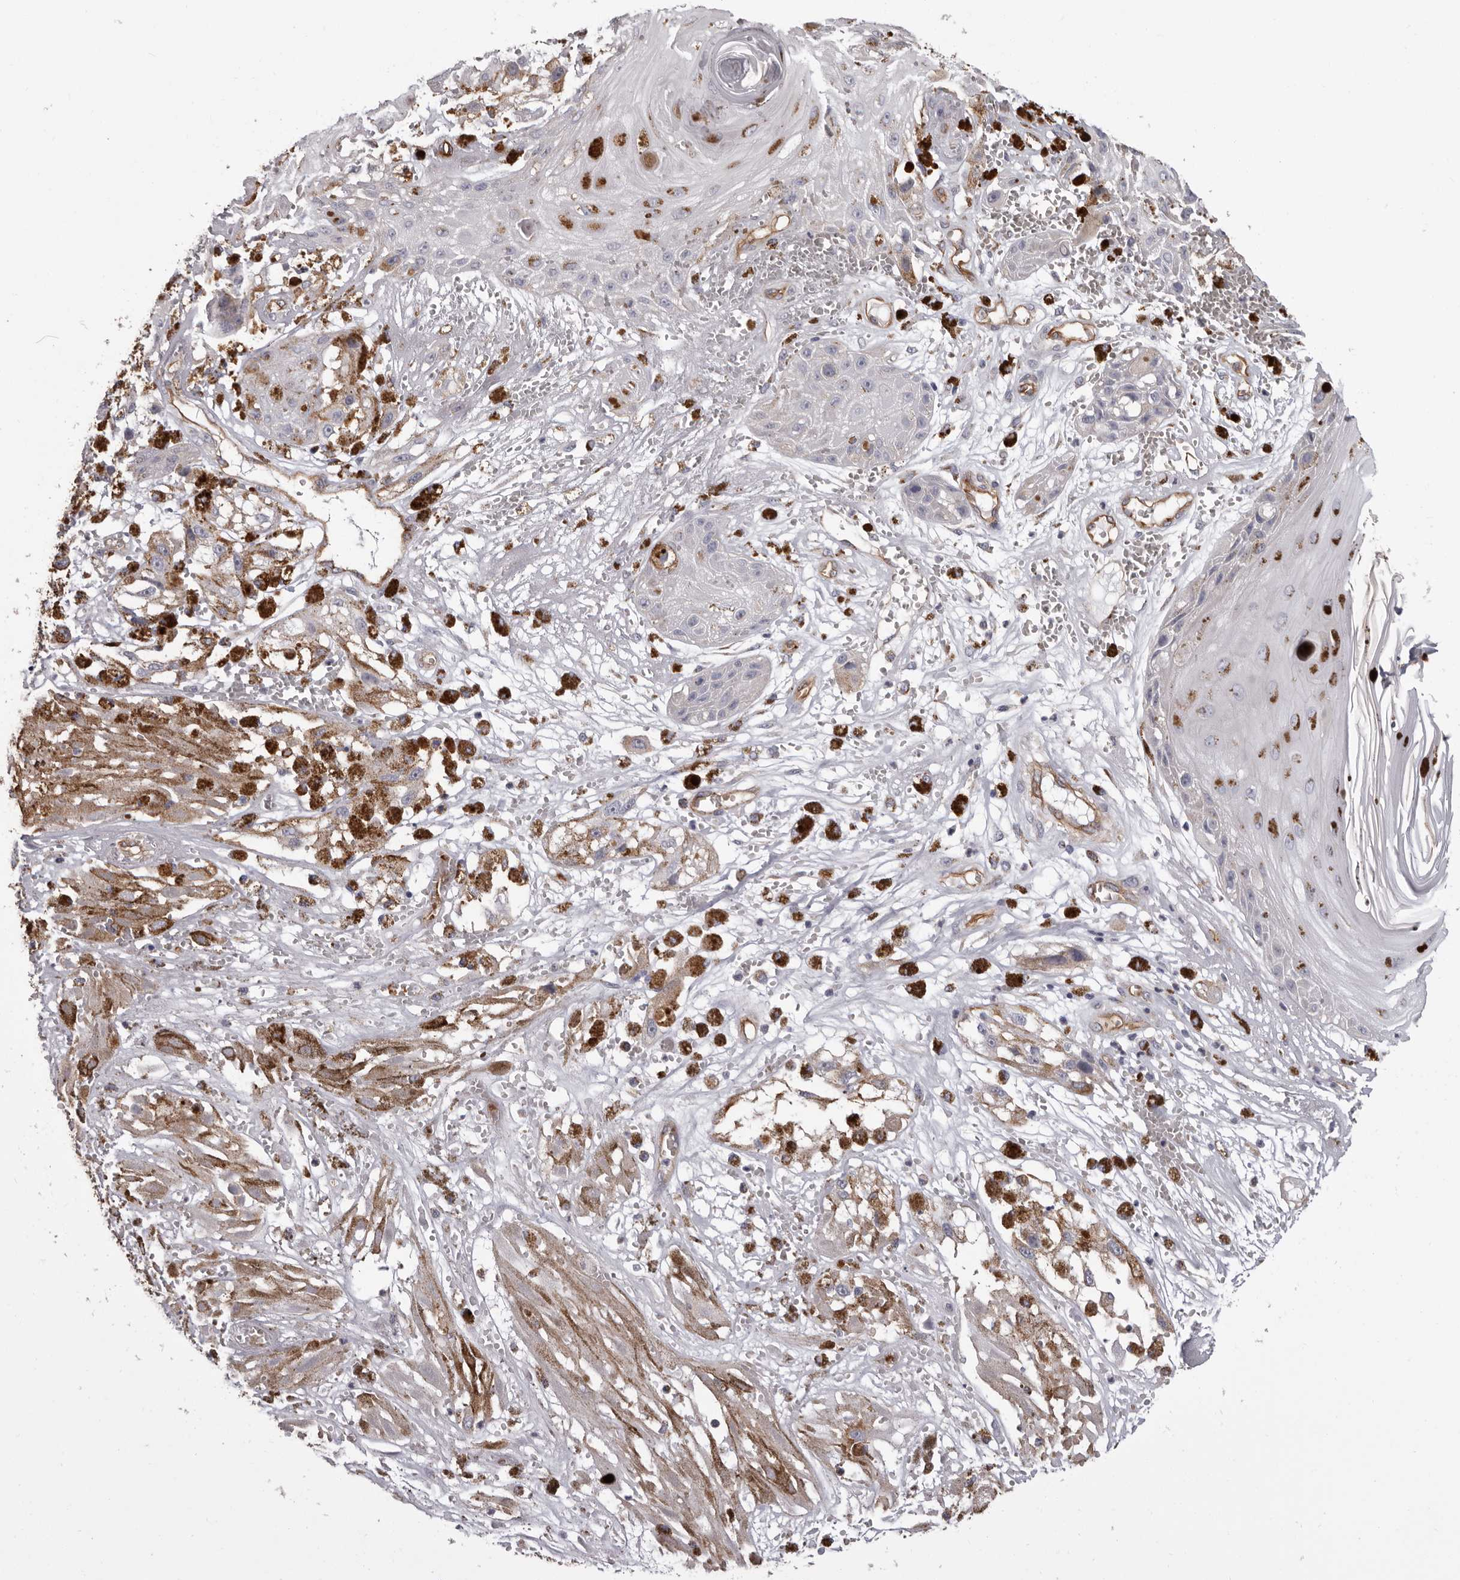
{"staining": {"intensity": "negative", "quantity": "none", "location": "none"}, "tissue": "melanoma", "cell_type": "Tumor cells", "image_type": "cancer", "snomed": [{"axis": "morphology", "description": "Malignant melanoma, NOS"}, {"axis": "topography", "description": "Skin"}], "caption": "Tumor cells are negative for brown protein staining in malignant melanoma. (Brightfield microscopy of DAB (3,3'-diaminobenzidine) immunohistochemistry at high magnification).", "gene": "ADGRL4", "patient": {"sex": "male", "age": 88}}